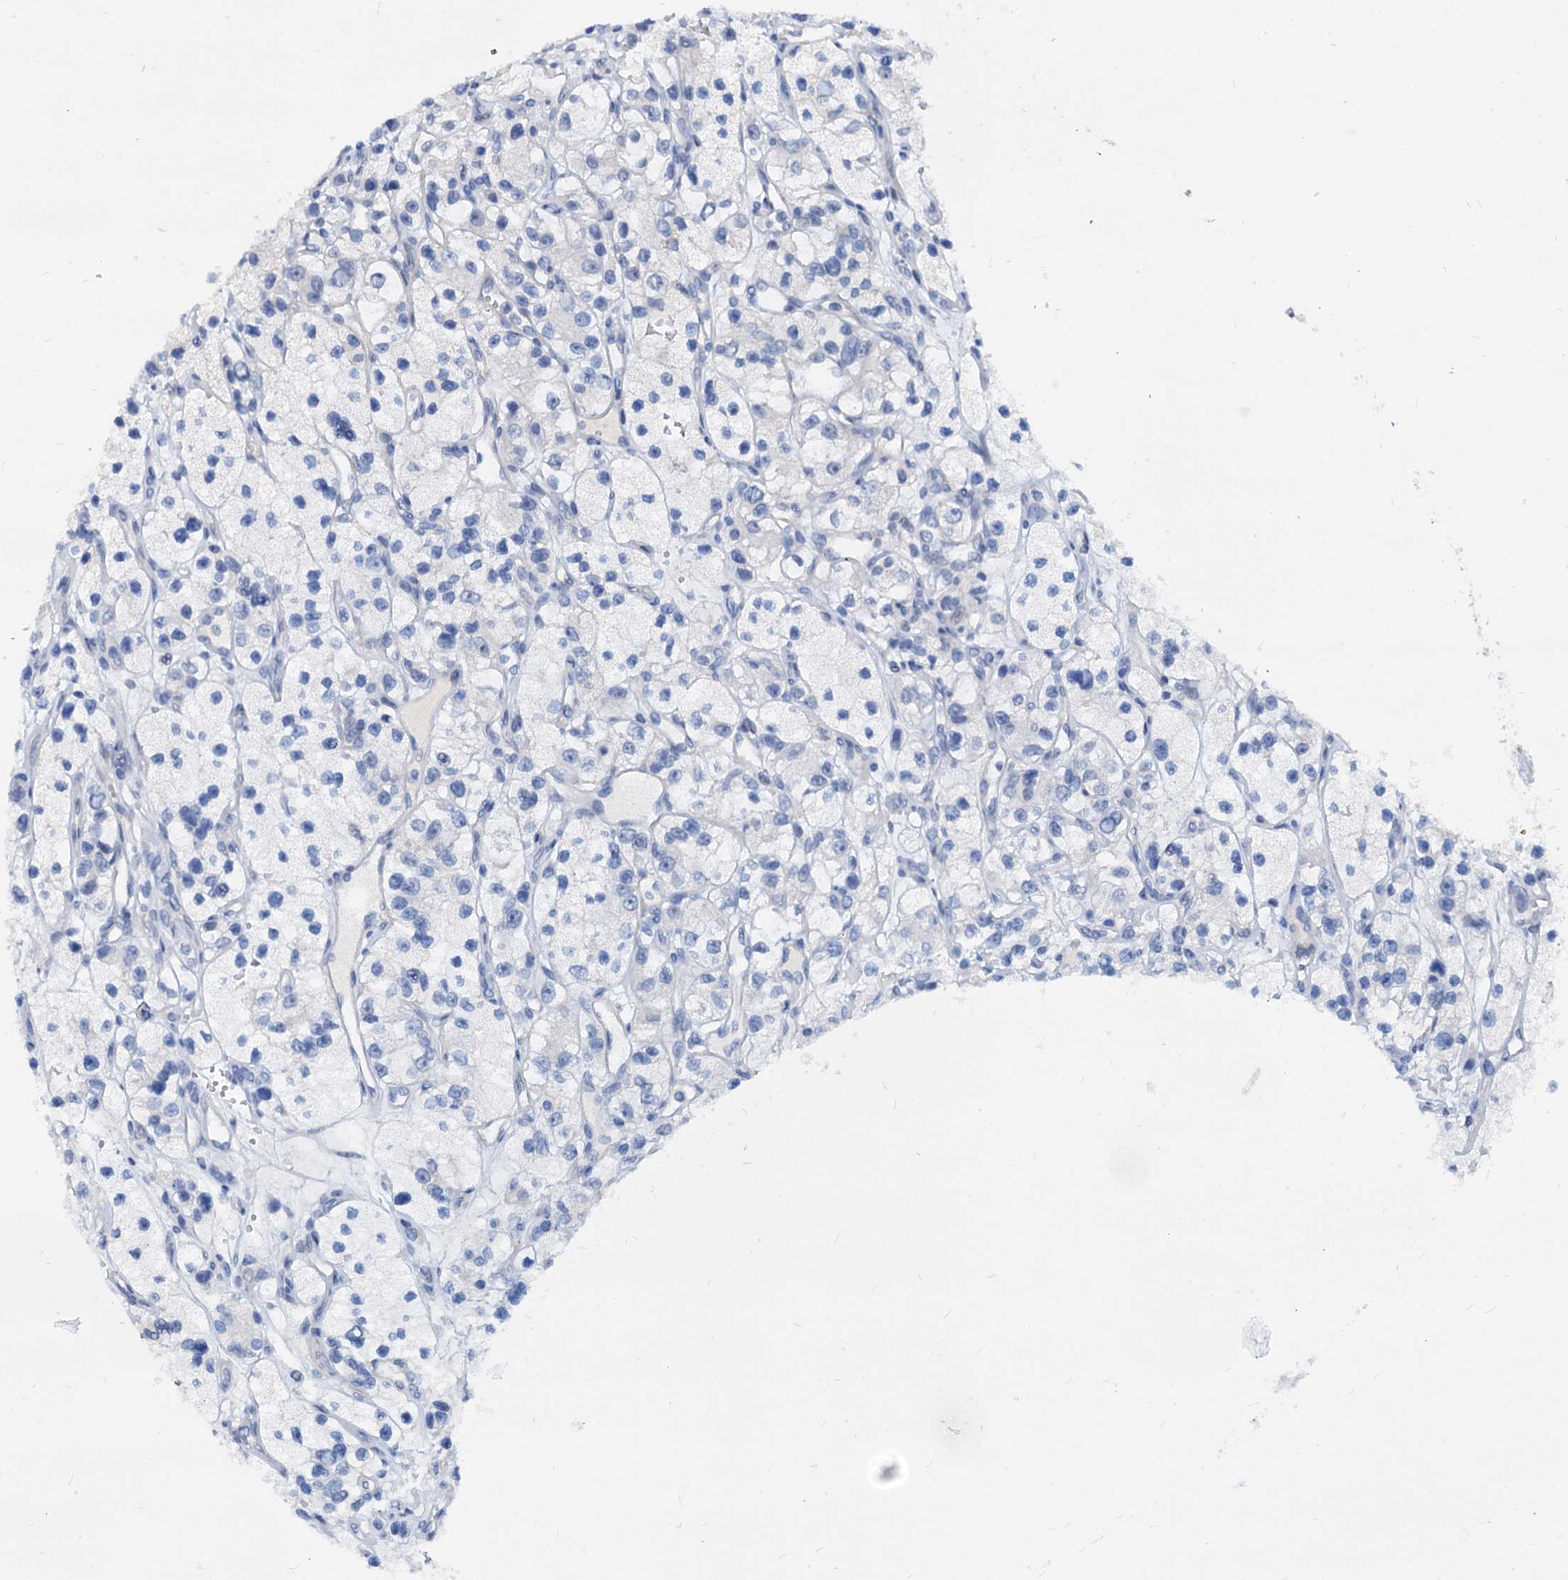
{"staining": {"intensity": "negative", "quantity": "none", "location": "none"}, "tissue": "renal cancer", "cell_type": "Tumor cells", "image_type": "cancer", "snomed": [{"axis": "morphology", "description": "Adenocarcinoma, NOS"}, {"axis": "topography", "description": "Kidney"}], "caption": "High magnification brightfield microscopy of adenocarcinoma (renal) stained with DAB (3,3'-diaminobenzidine) (brown) and counterstained with hematoxylin (blue): tumor cells show no significant expression.", "gene": "HSF2", "patient": {"sex": "female", "age": 57}}